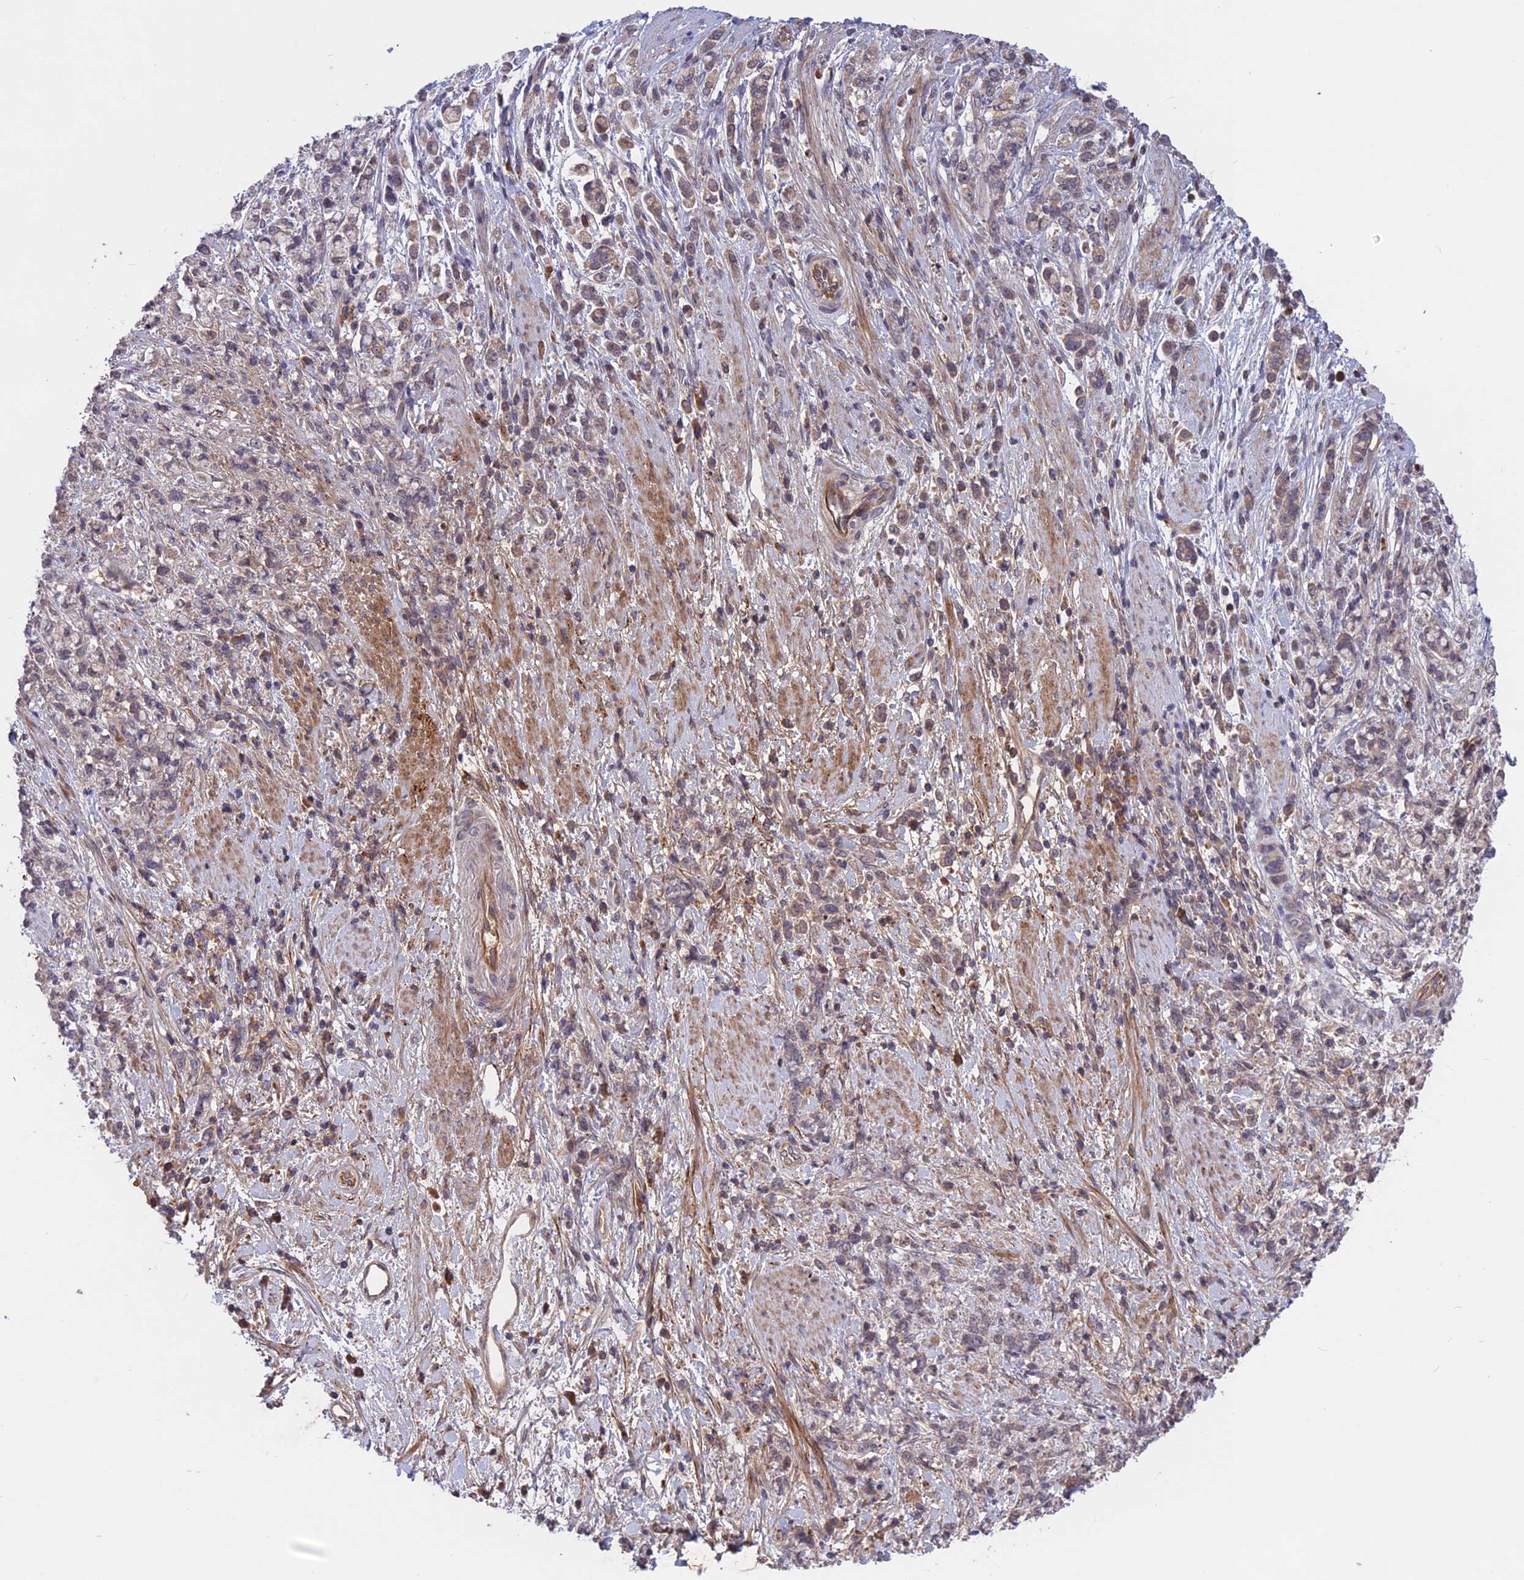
{"staining": {"intensity": "weak", "quantity": "25%-75%", "location": "cytoplasmic/membranous"}, "tissue": "stomach cancer", "cell_type": "Tumor cells", "image_type": "cancer", "snomed": [{"axis": "morphology", "description": "Adenocarcinoma, NOS"}, {"axis": "topography", "description": "Stomach"}], "caption": "Adenocarcinoma (stomach) stained with a protein marker exhibits weak staining in tumor cells.", "gene": "ADO", "patient": {"sex": "female", "age": 60}}